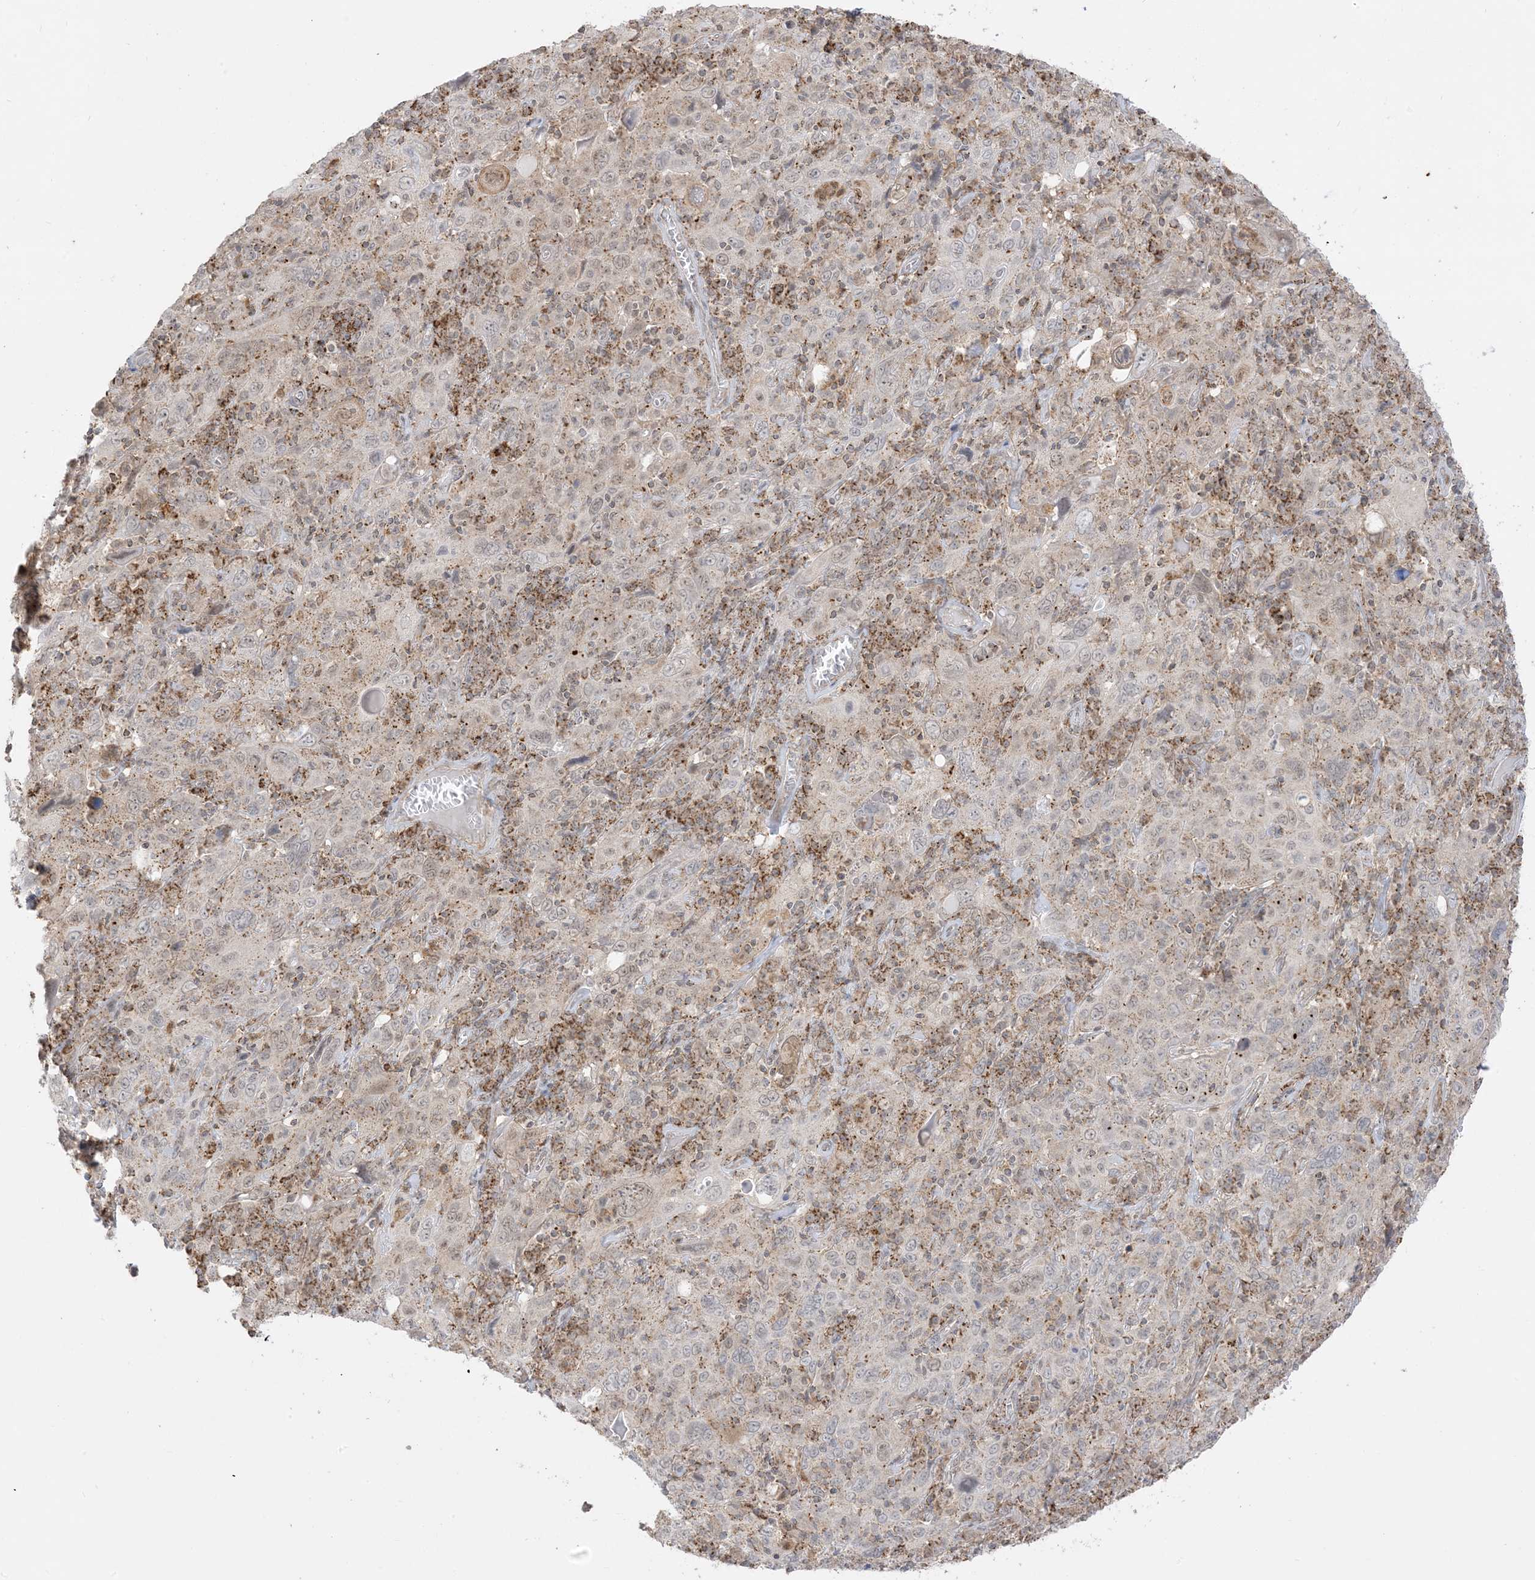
{"staining": {"intensity": "negative", "quantity": "none", "location": "none"}, "tissue": "cervical cancer", "cell_type": "Tumor cells", "image_type": "cancer", "snomed": [{"axis": "morphology", "description": "Squamous cell carcinoma, NOS"}, {"axis": "topography", "description": "Cervix"}], "caption": "Cervical cancer was stained to show a protein in brown. There is no significant positivity in tumor cells.", "gene": "KANSL3", "patient": {"sex": "female", "age": 46}}